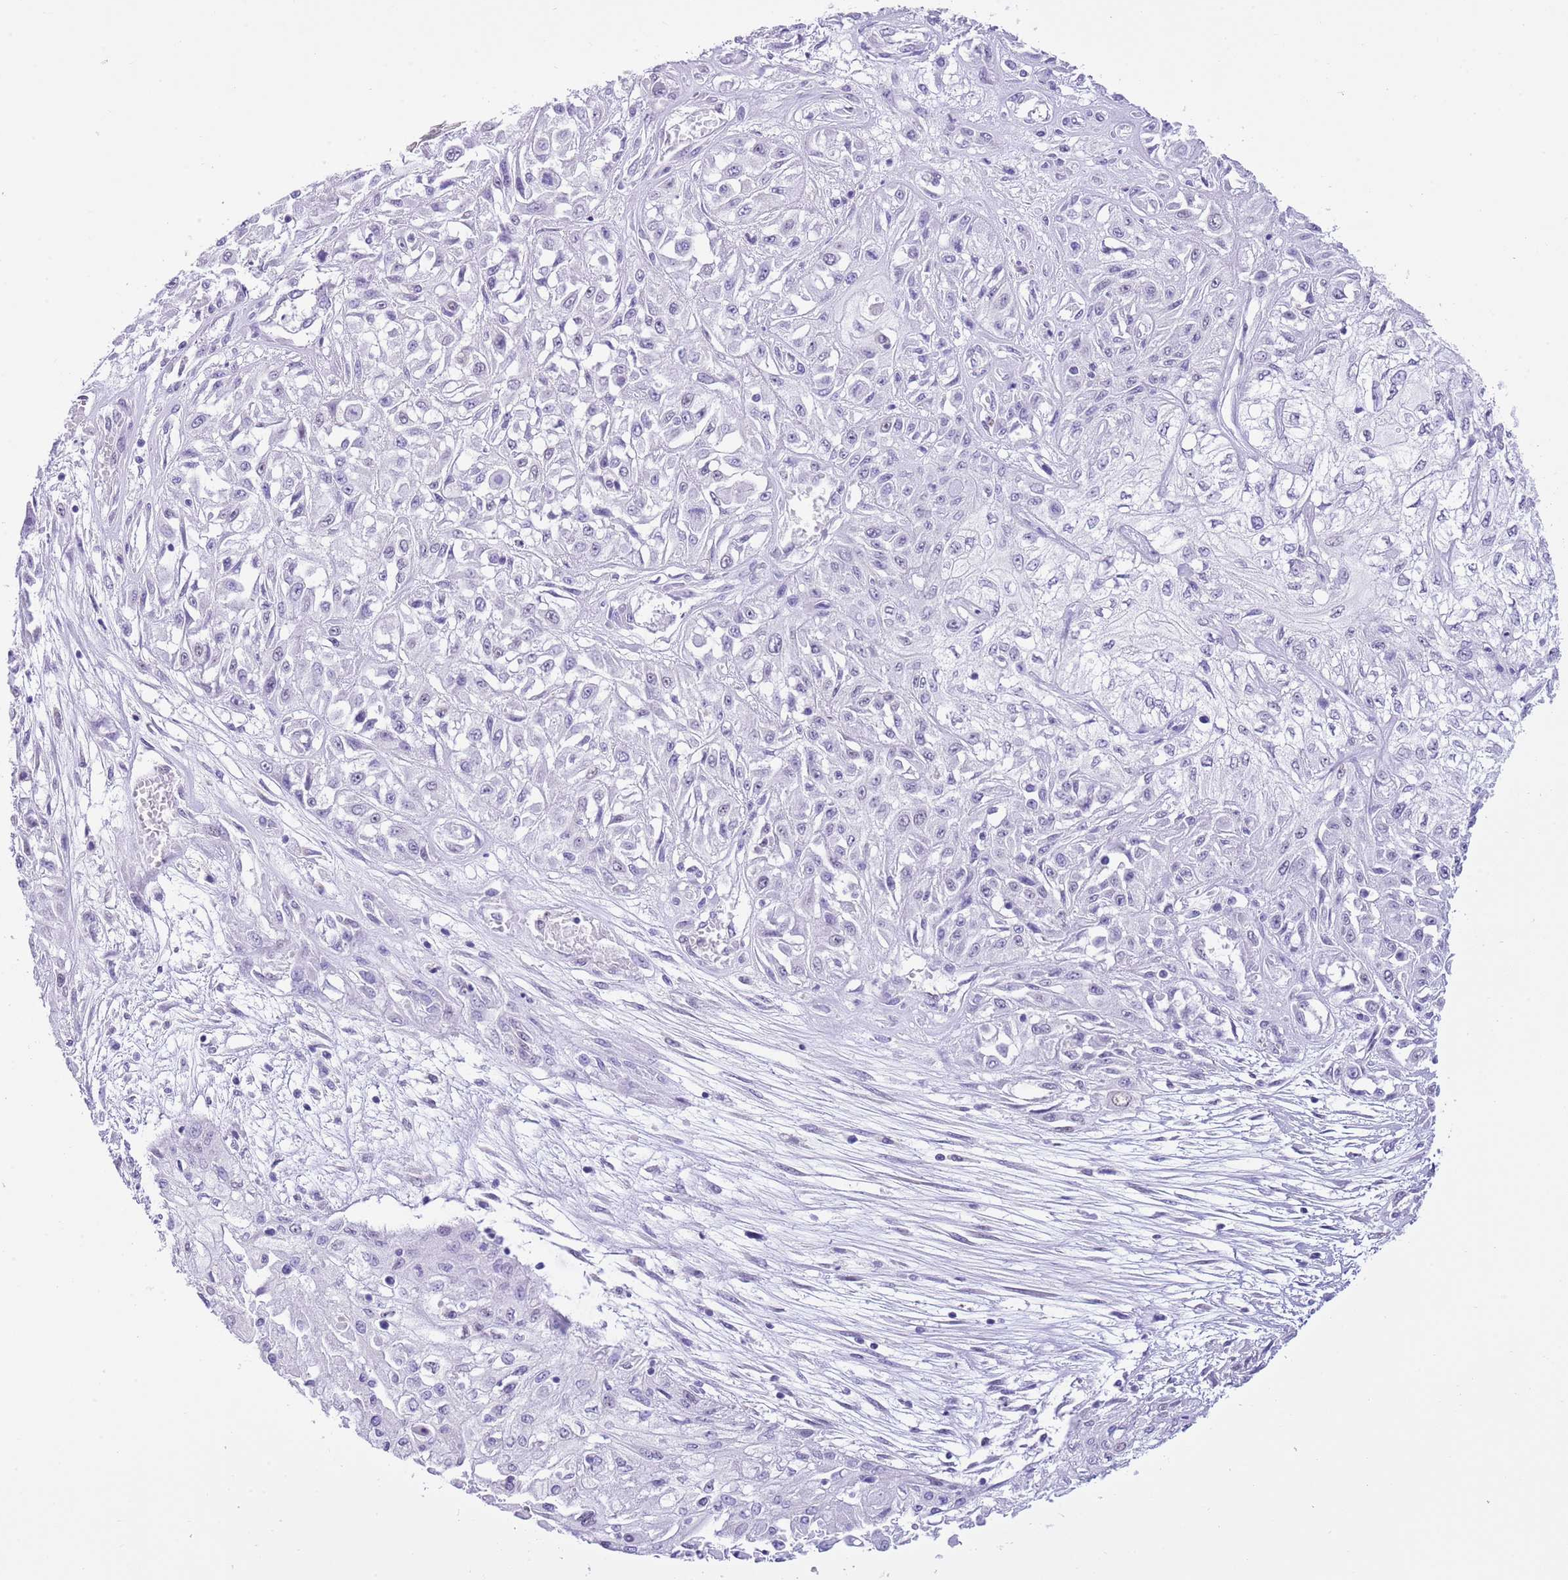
{"staining": {"intensity": "negative", "quantity": "none", "location": "none"}, "tissue": "skin cancer", "cell_type": "Tumor cells", "image_type": "cancer", "snomed": [{"axis": "morphology", "description": "Squamous cell carcinoma, NOS"}, {"axis": "morphology", "description": "Squamous cell carcinoma, metastatic, NOS"}, {"axis": "topography", "description": "Skin"}, {"axis": "topography", "description": "Lymph node"}], "caption": "DAB immunohistochemical staining of human squamous cell carcinoma (skin) demonstrates no significant staining in tumor cells.", "gene": "PPP1R17", "patient": {"sex": "male", "age": 75}}